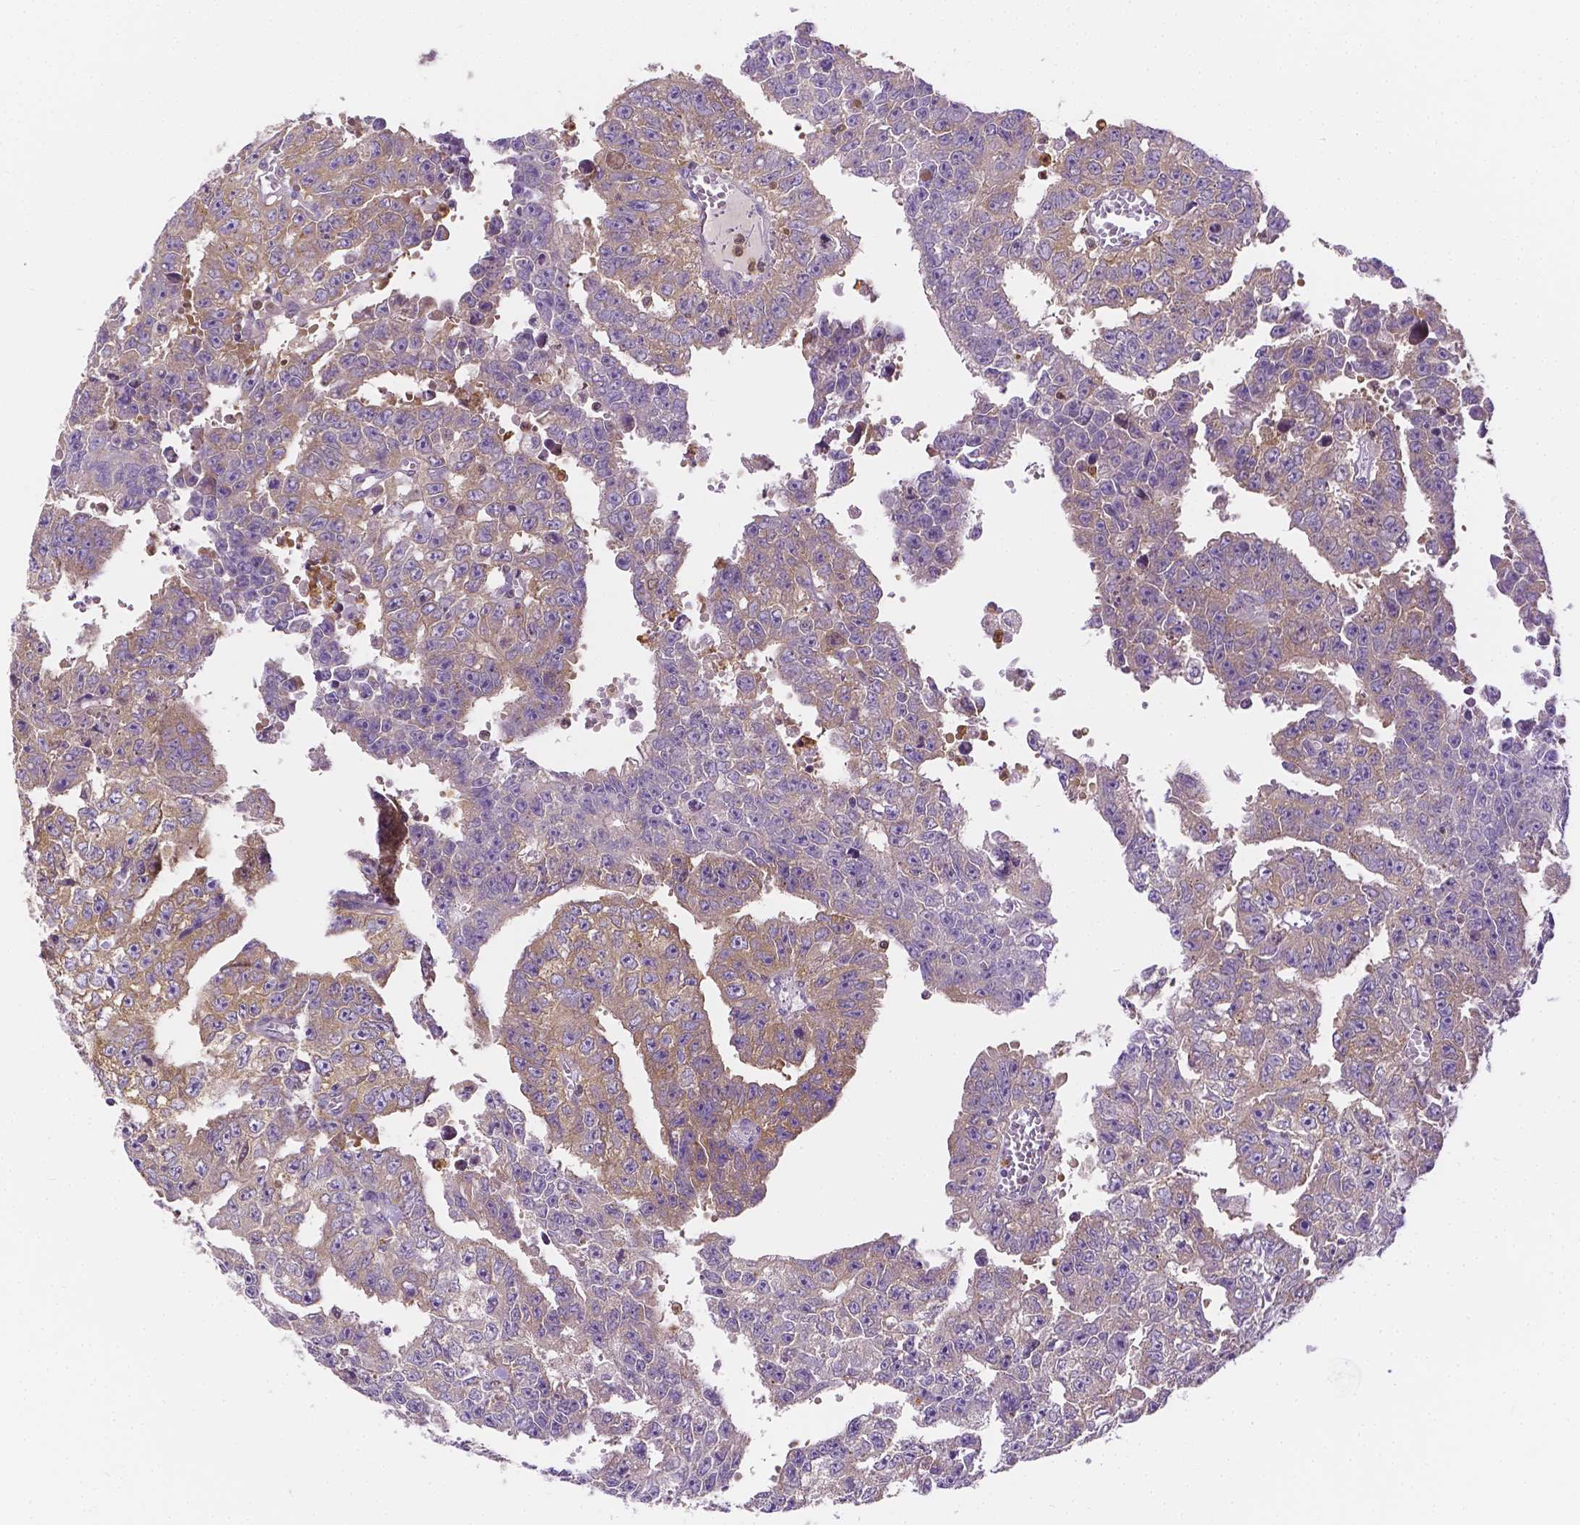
{"staining": {"intensity": "weak", "quantity": "25%-75%", "location": "cytoplasmic/membranous"}, "tissue": "testis cancer", "cell_type": "Tumor cells", "image_type": "cancer", "snomed": [{"axis": "morphology", "description": "Carcinoma, Embryonal, NOS"}, {"axis": "morphology", "description": "Teratoma, malignant, NOS"}, {"axis": "topography", "description": "Testis"}], "caption": "Testis cancer (malignant teratoma) stained for a protein demonstrates weak cytoplasmic/membranous positivity in tumor cells.", "gene": "ZNRD2", "patient": {"sex": "male", "age": 24}}